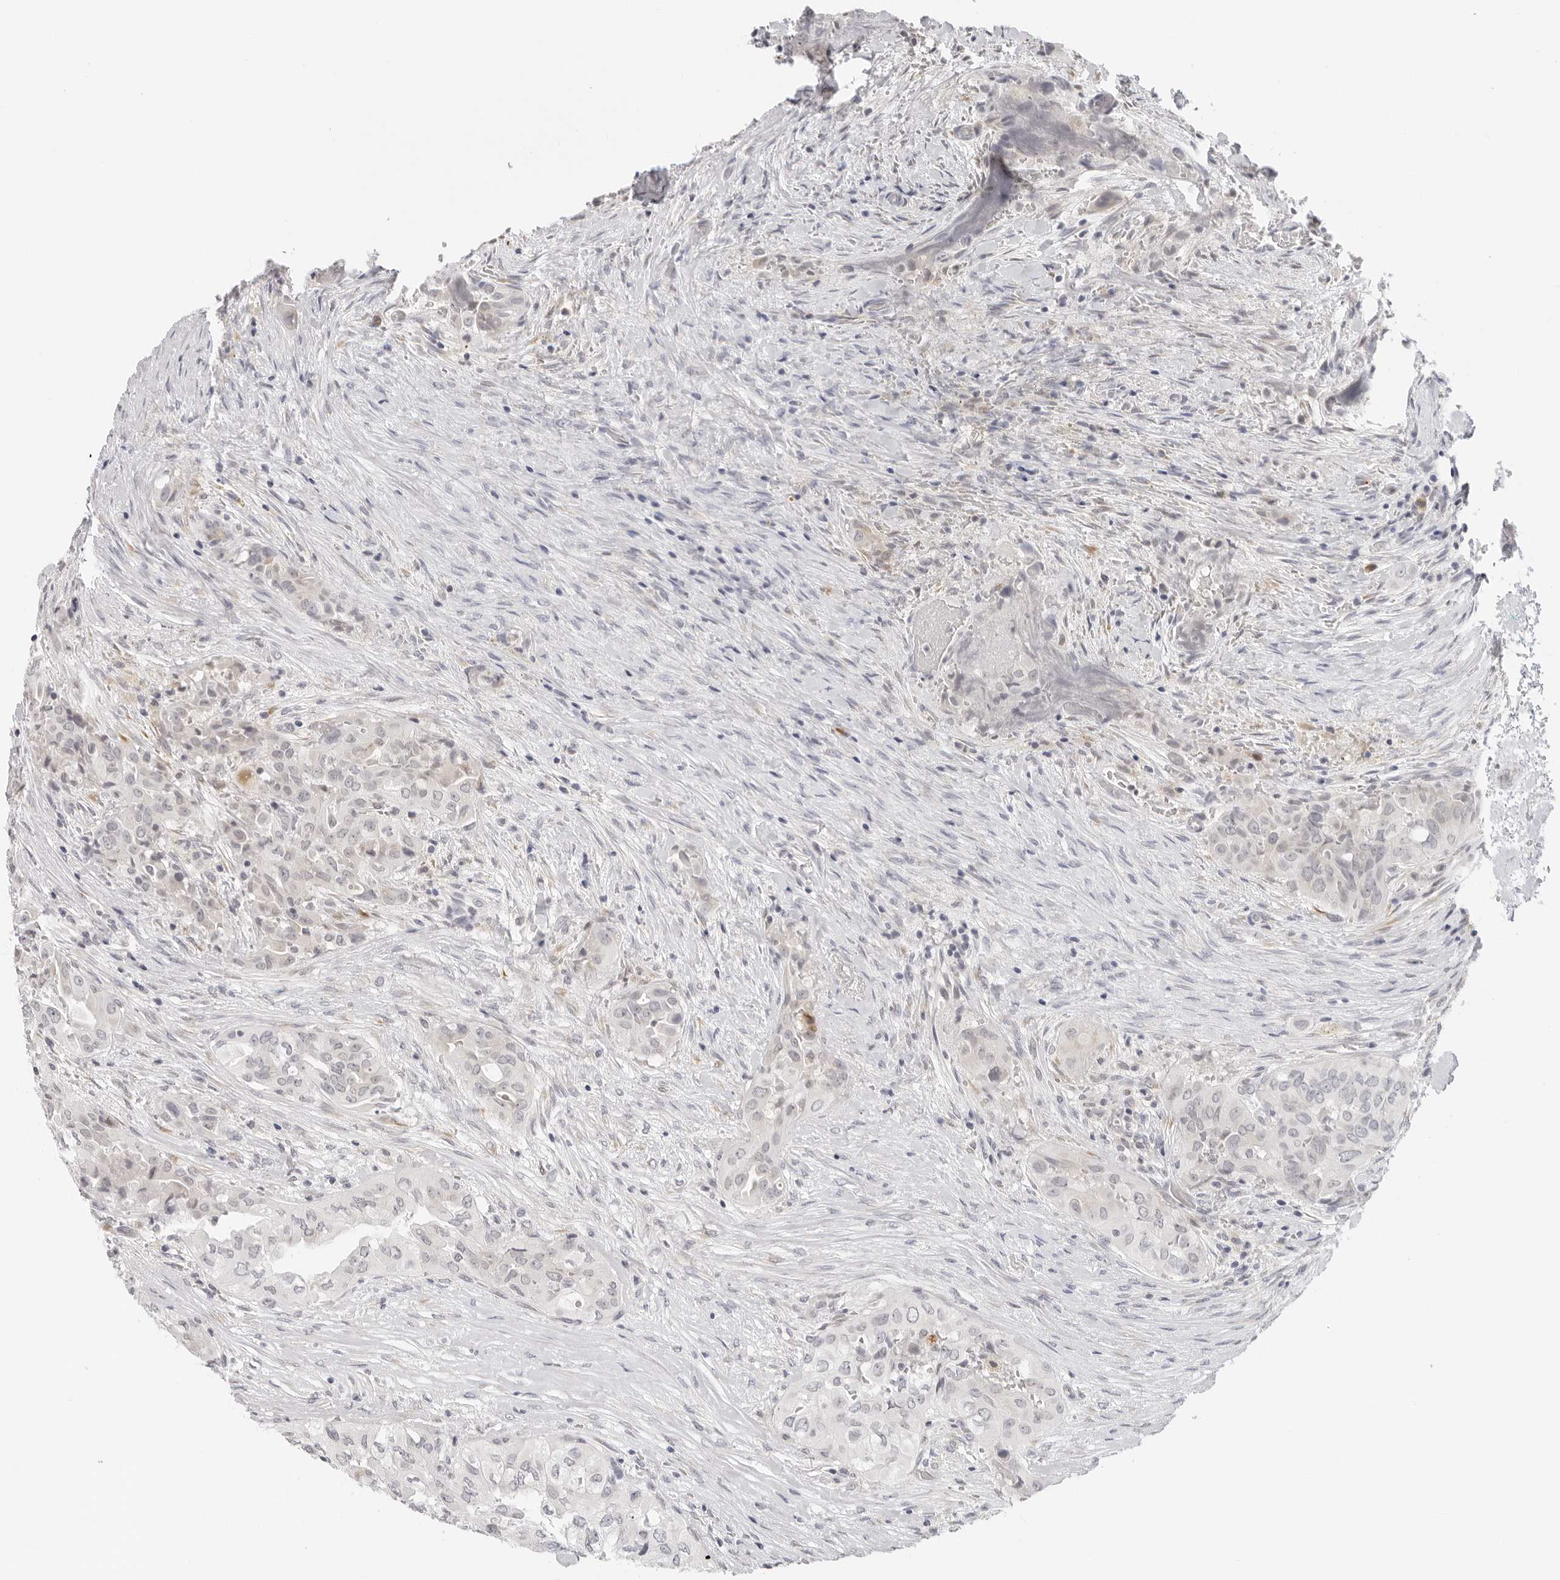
{"staining": {"intensity": "negative", "quantity": "none", "location": "none"}, "tissue": "thyroid cancer", "cell_type": "Tumor cells", "image_type": "cancer", "snomed": [{"axis": "morphology", "description": "Papillary adenocarcinoma, NOS"}, {"axis": "topography", "description": "Thyroid gland"}], "caption": "There is no significant staining in tumor cells of papillary adenocarcinoma (thyroid). (DAB immunohistochemistry (IHC) with hematoxylin counter stain).", "gene": "EDN2", "patient": {"sex": "female", "age": 59}}